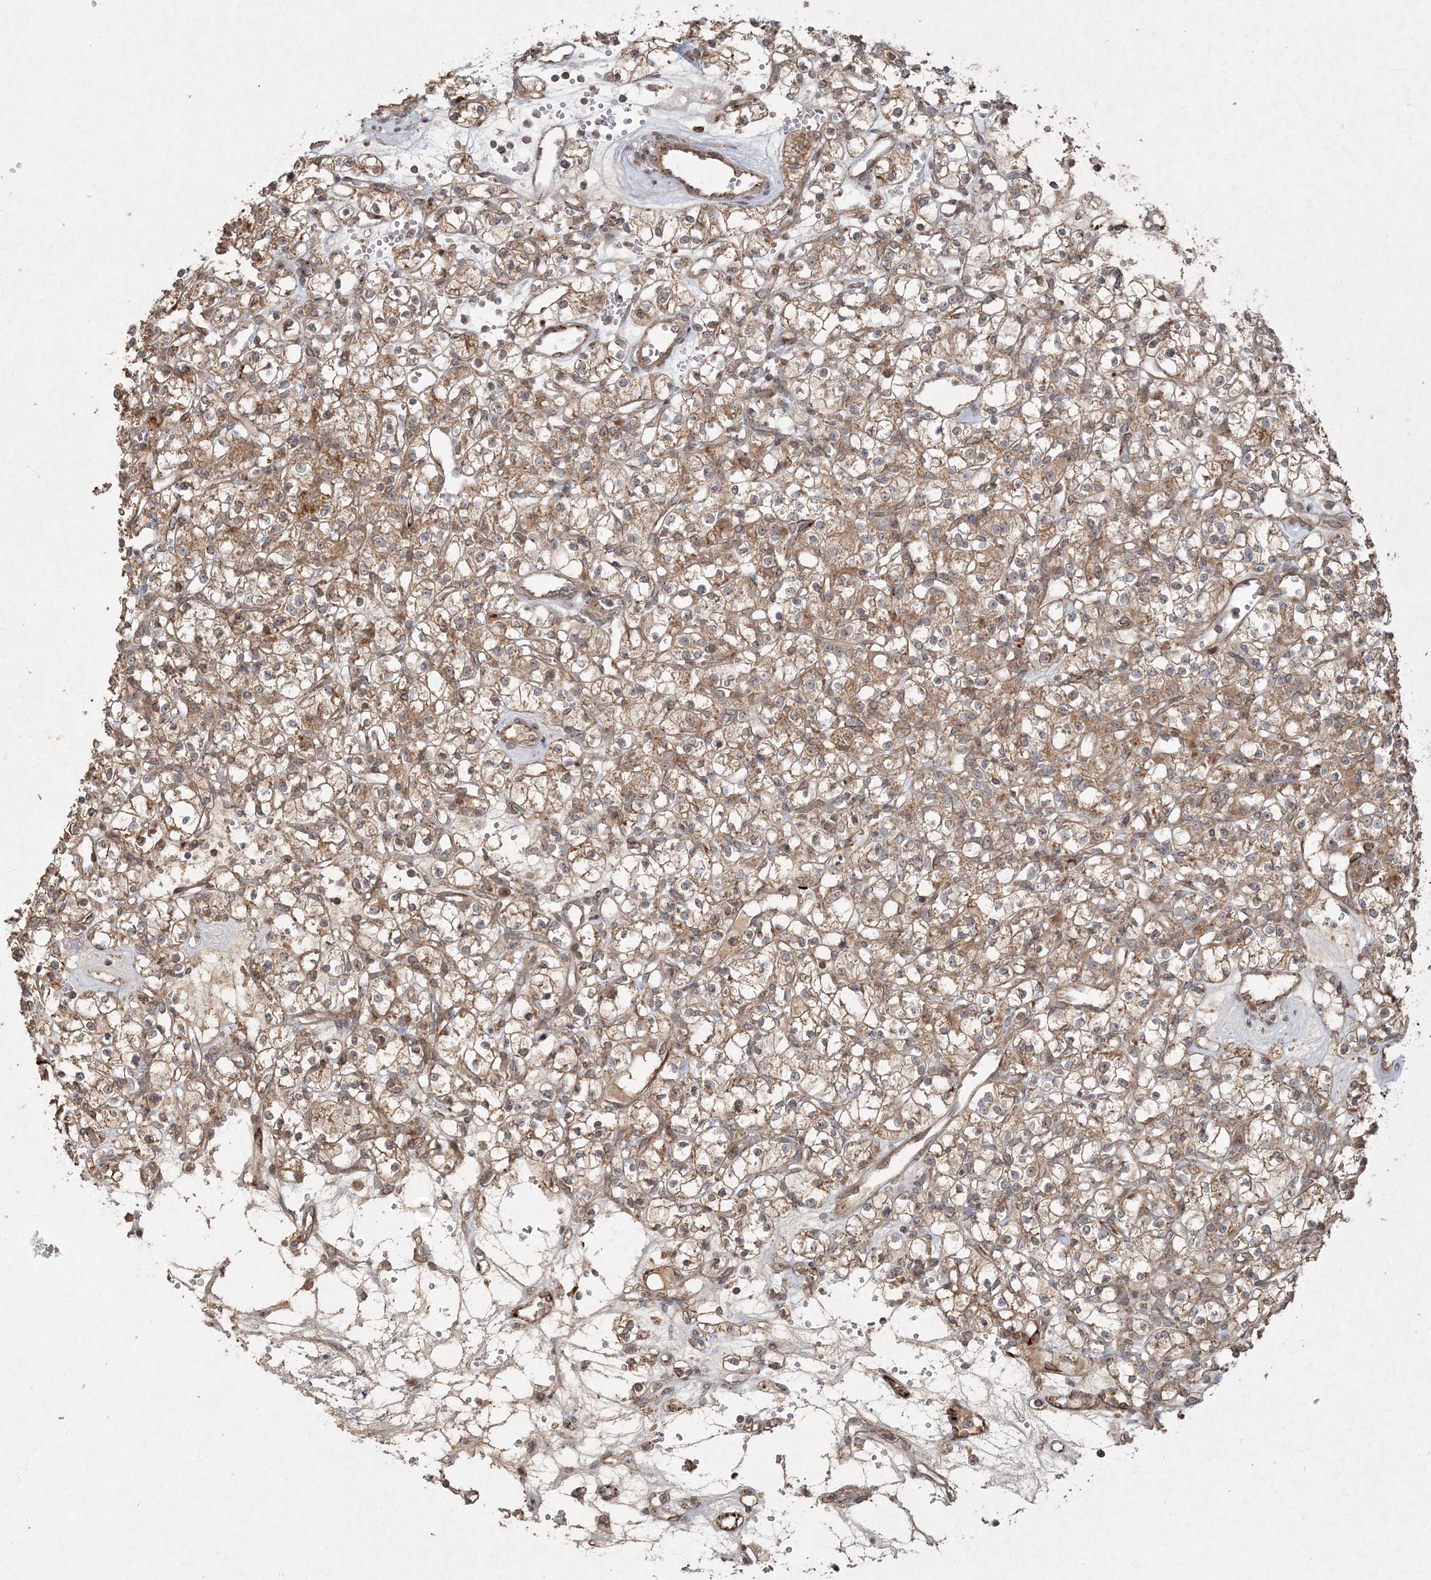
{"staining": {"intensity": "weak", "quantity": ">75%", "location": "cytoplasmic/membranous"}, "tissue": "renal cancer", "cell_type": "Tumor cells", "image_type": "cancer", "snomed": [{"axis": "morphology", "description": "Adenocarcinoma, NOS"}, {"axis": "topography", "description": "Kidney"}], "caption": "Protein expression analysis of adenocarcinoma (renal) reveals weak cytoplasmic/membranous positivity in approximately >75% of tumor cells.", "gene": "ANAPC16", "patient": {"sex": "female", "age": 59}}